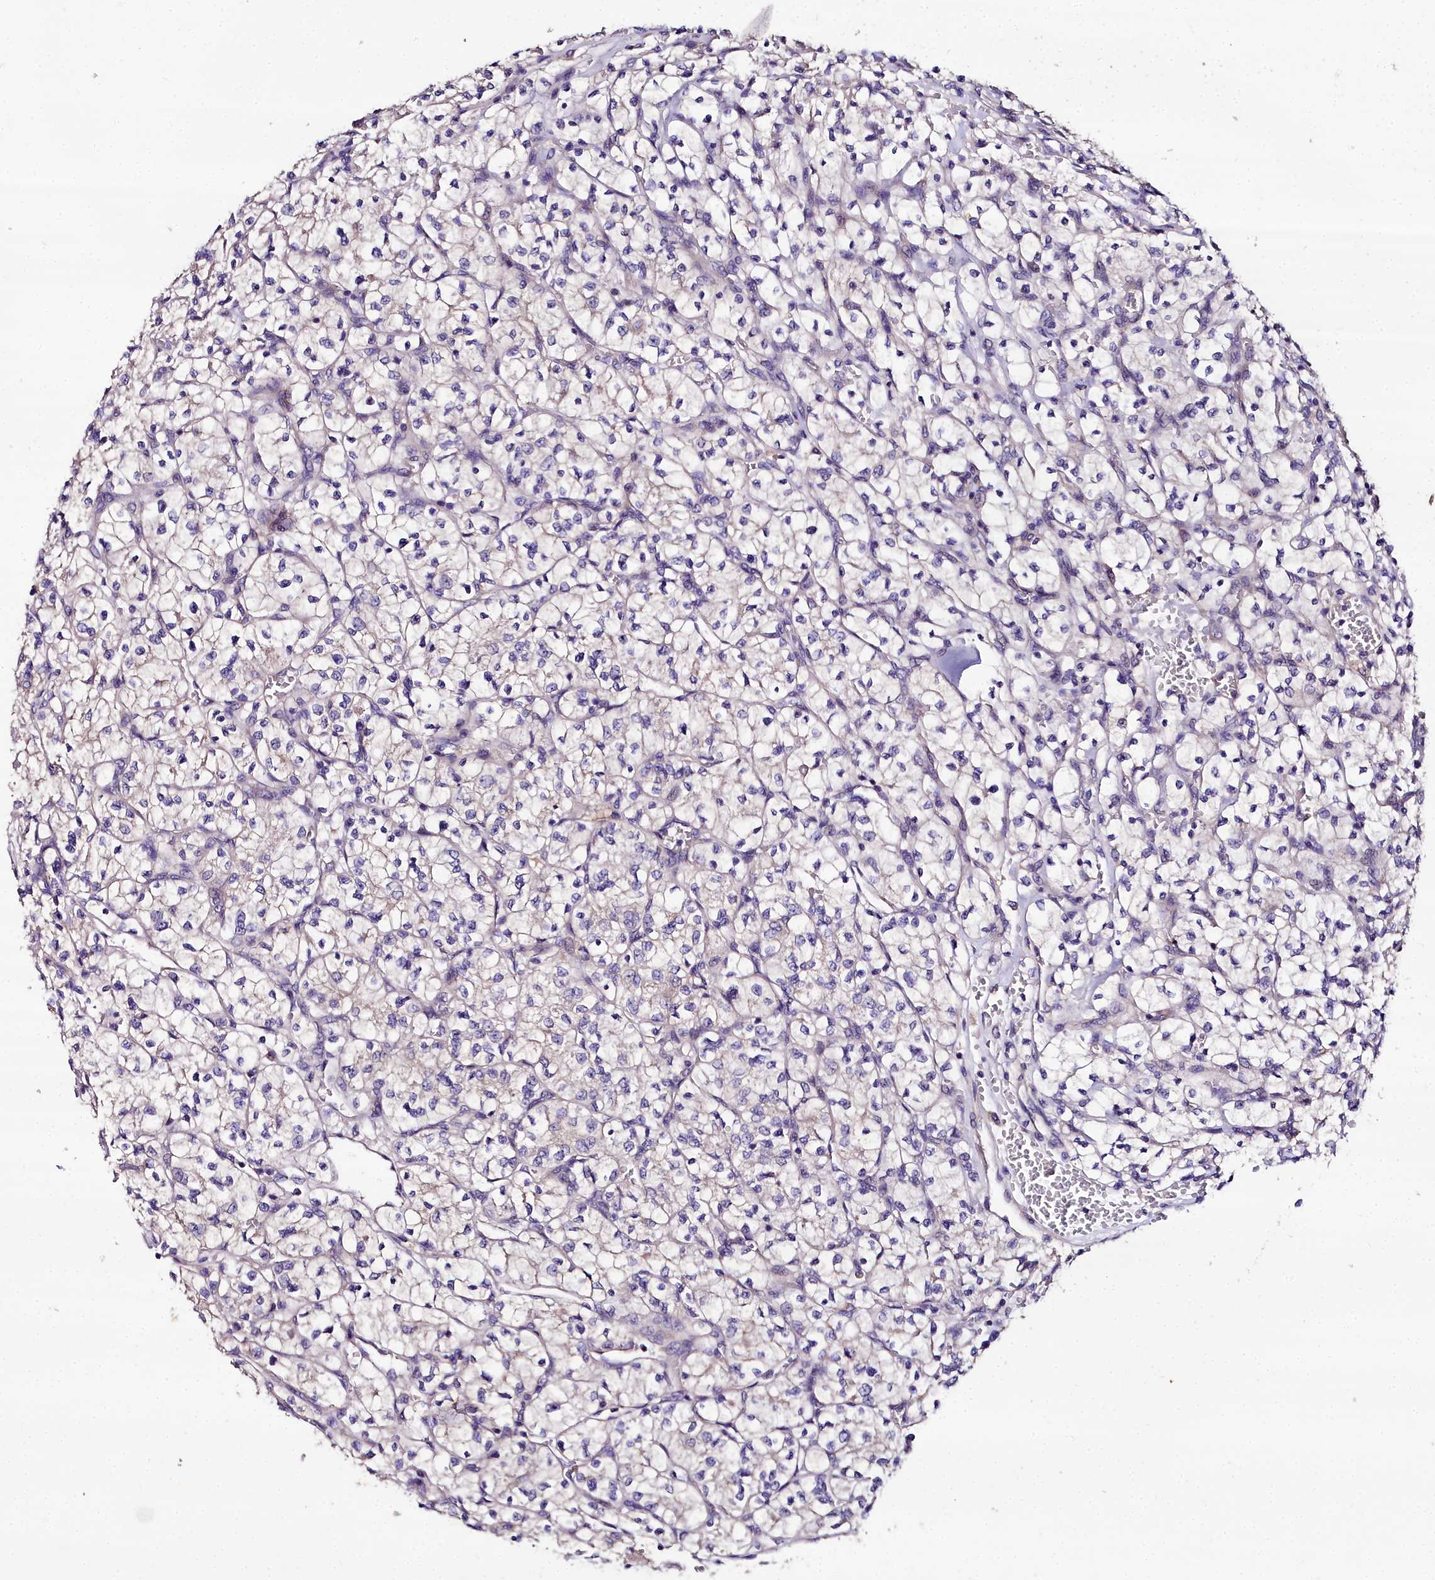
{"staining": {"intensity": "negative", "quantity": "none", "location": "none"}, "tissue": "renal cancer", "cell_type": "Tumor cells", "image_type": "cancer", "snomed": [{"axis": "morphology", "description": "Adenocarcinoma, NOS"}, {"axis": "topography", "description": "Kidney"}], "caption": "This is an immunohistochemistry histopathology image of renal cancer (adenocarcinoma). There is no staining in tumor cells.", "gene": "NT5M", "patient": {"sex": "female", "age": 64}}